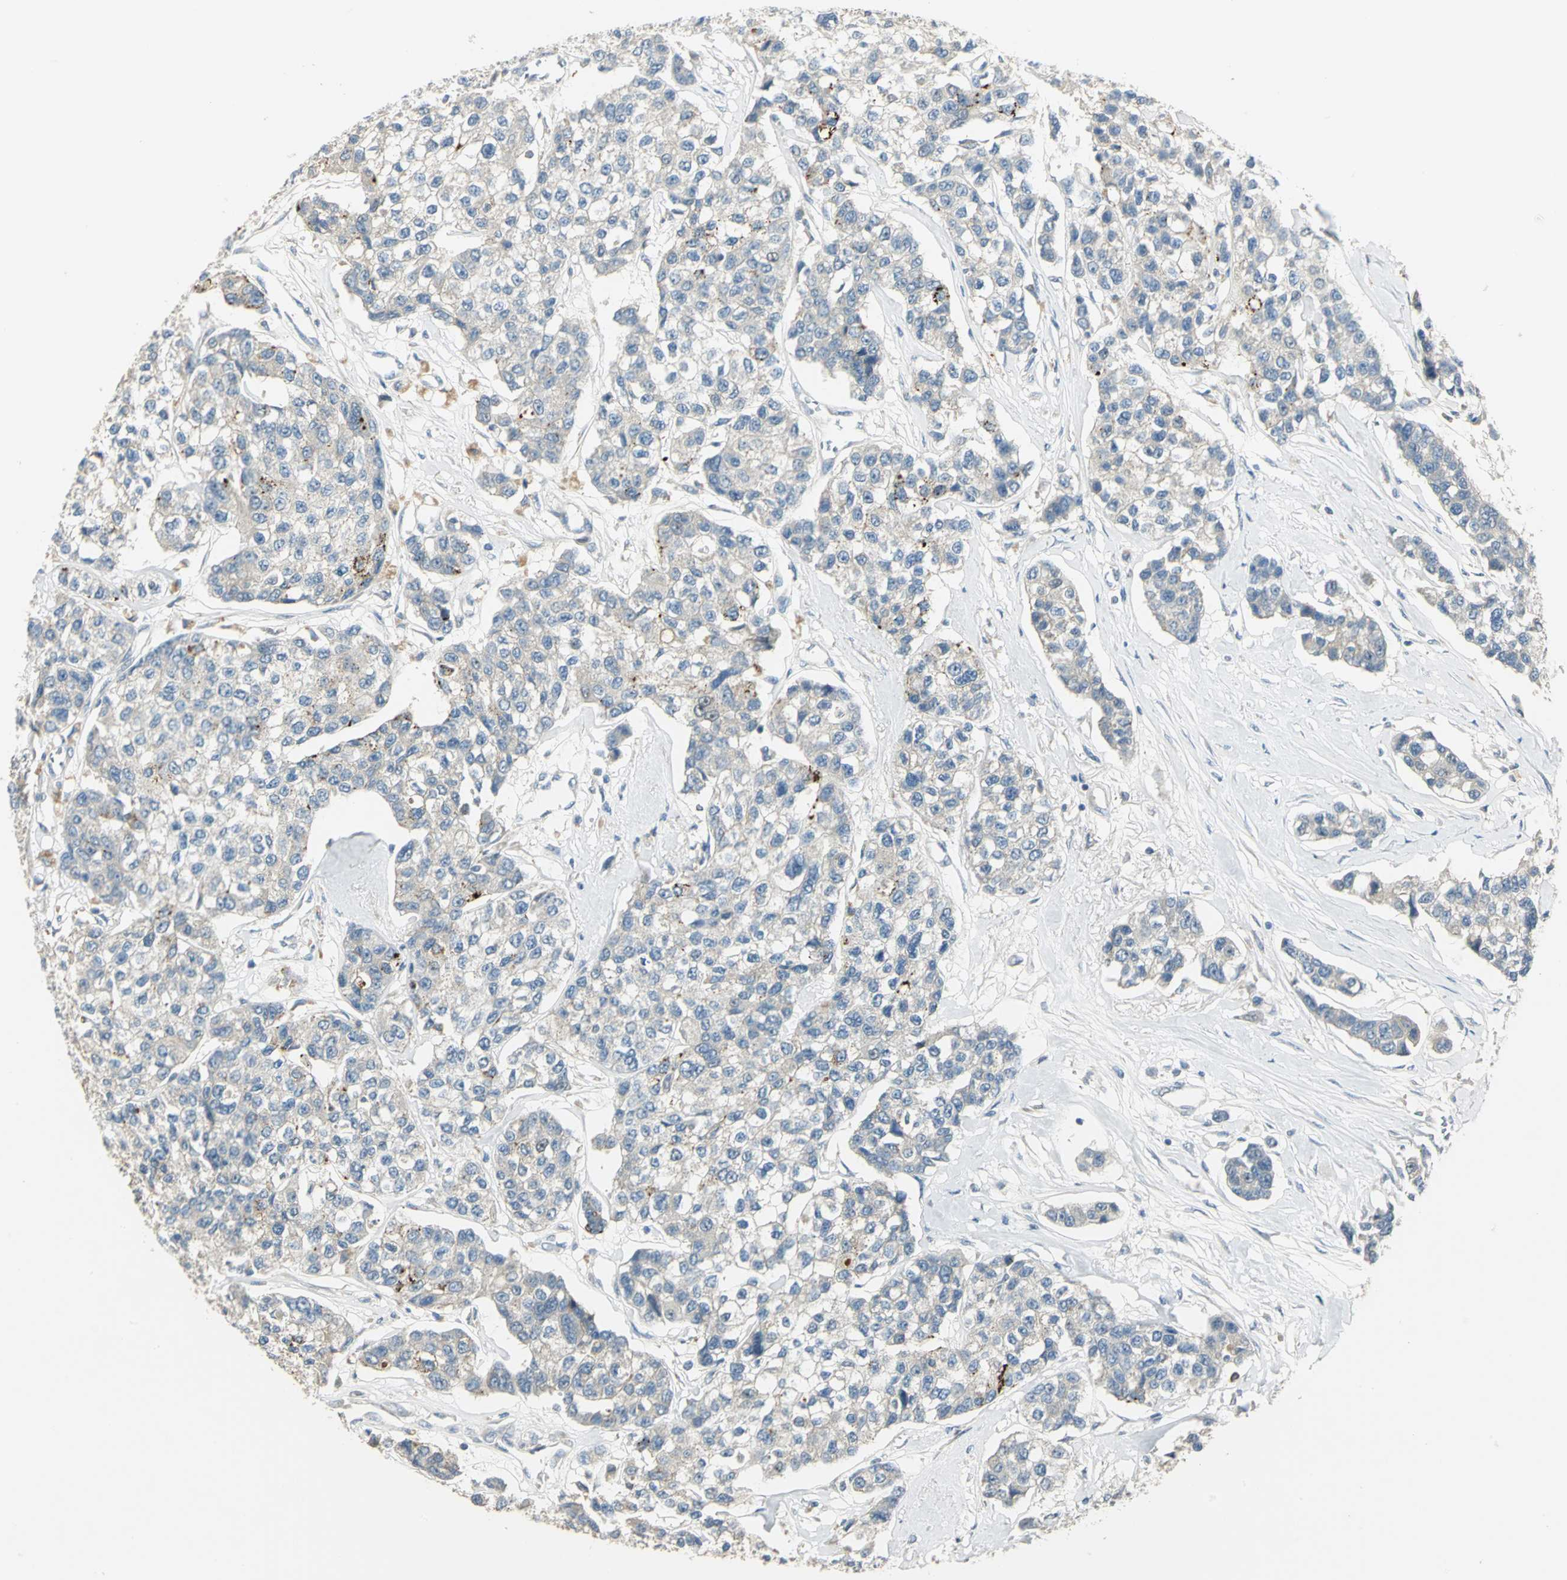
{"staining": {"intensity": "negative", "quantity": "none", "location": "none"}, "tissue": "breast cancer", "cell_type": "Tumor cells", "image_type": "cancer", "snomed": [{"axis": "morphology", "description": "Duct carcinoma"}, {"axis": "topography", "description": "Breast"}], "caption": "DAB immunohistochemical staining of breast cancer (intraductal carcinoma) displays no significant positivity in tumor cells.", "gene": "PROC", "patient": {"sex": "female", "age": 51}}